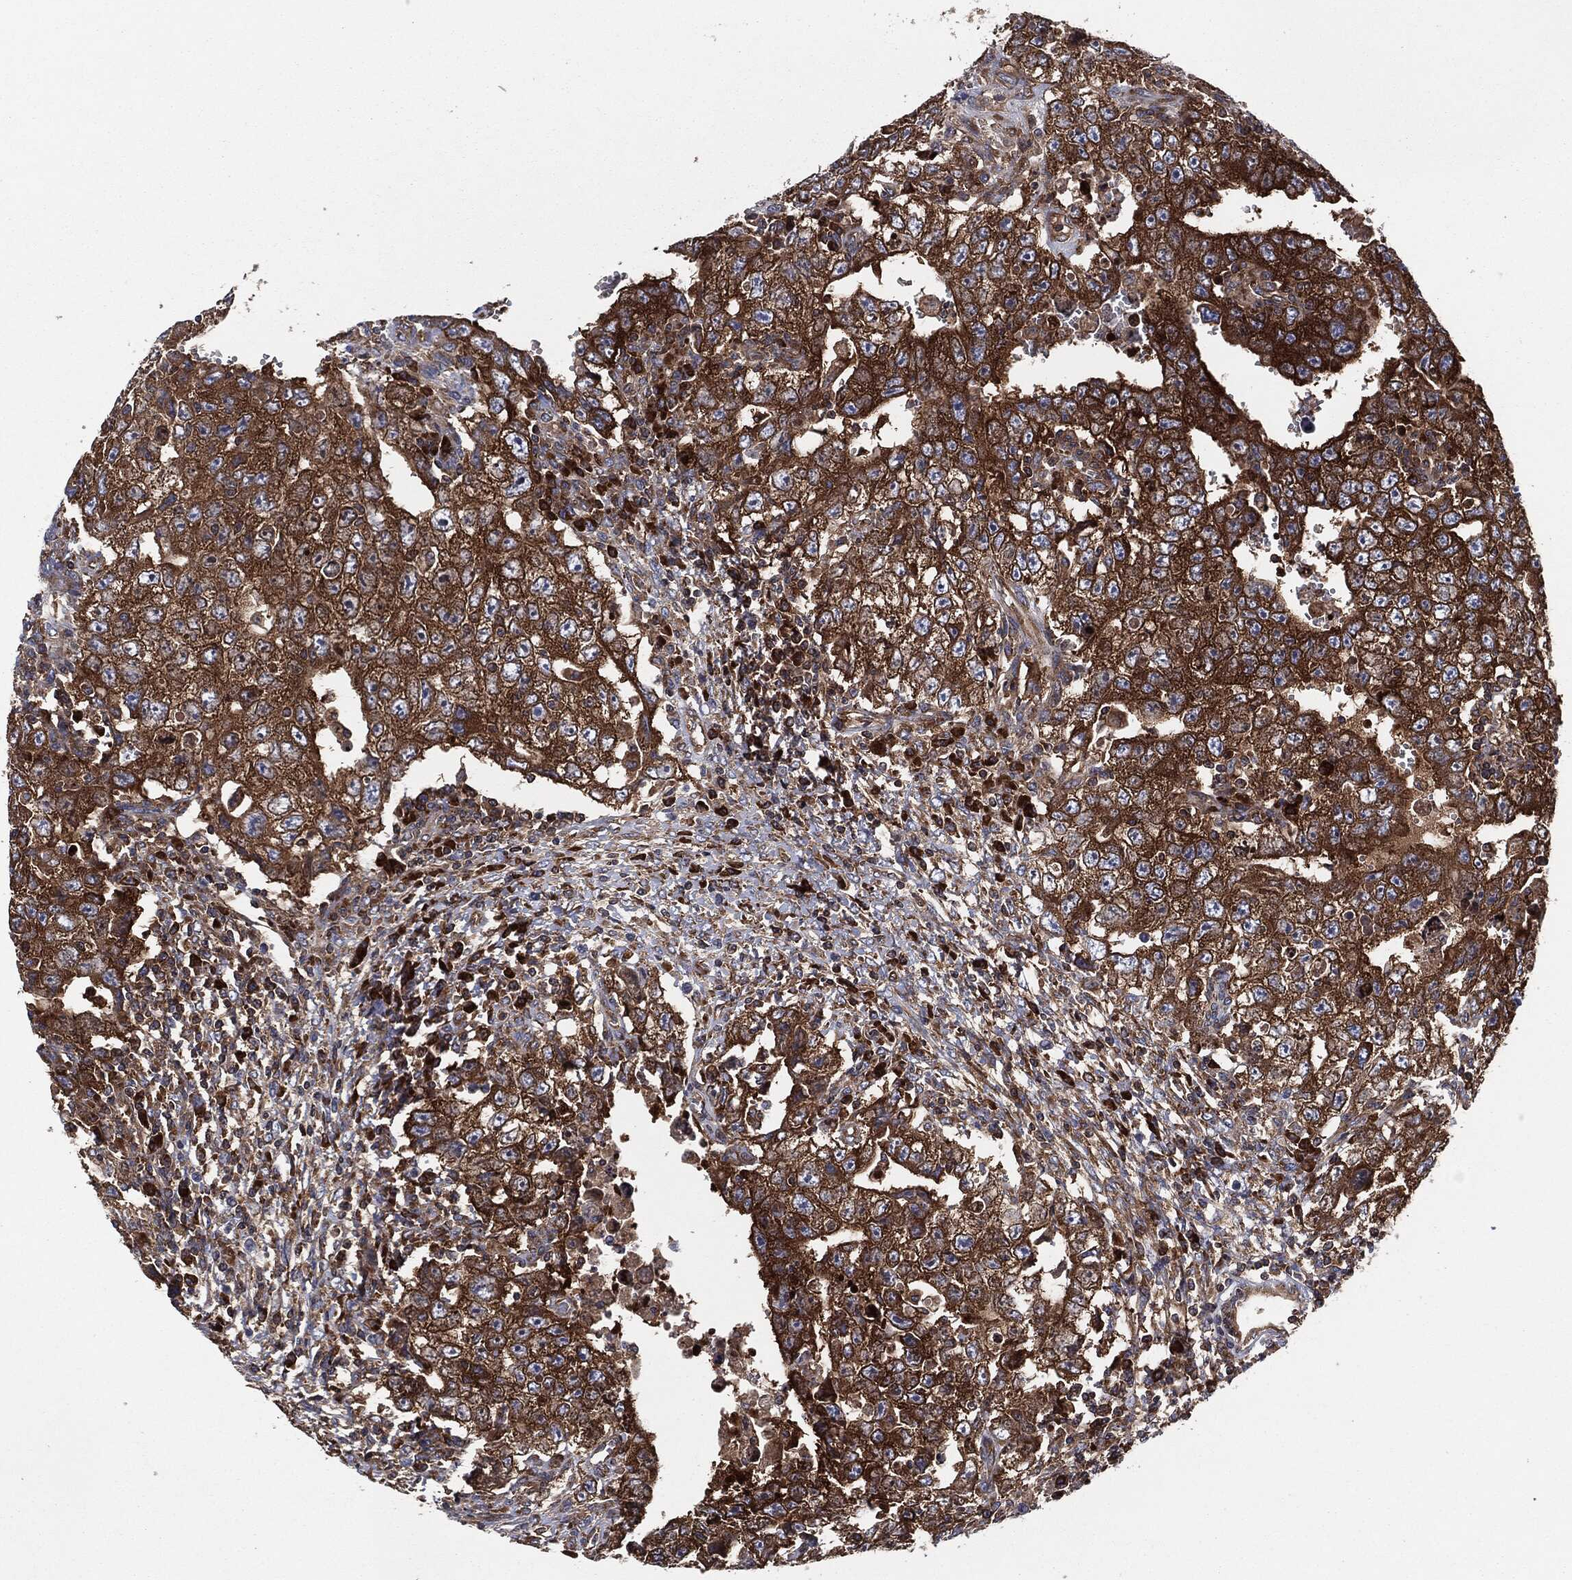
{"staining": {"intensity": "strong", "quantity": ">75%", "location": "cytoplasmic/membranous"}, "tissue": "testis cancer", "cell_type": "Tumor cells", "image_type": "cancer", "snomed": [{"axis": "morphology", "description": "Carcinoma, Embryonal, NOS"}, {"axis": "topography", "description": "Testis"}], "caption": "Brown immunohistochemical staining in embryonal carcinoma (testis) shows strong cytoplasmic/membranous positivity in approximately >75% of tumor cells. The protein is stained brown, and the nuclei are stained in blue (DAB (3,3'-diaminobenzidine) IHC with brightfield microscopy, high magnification).", "gene": "EIF2S2", "patient": {"sex": "male", "age": 26}}